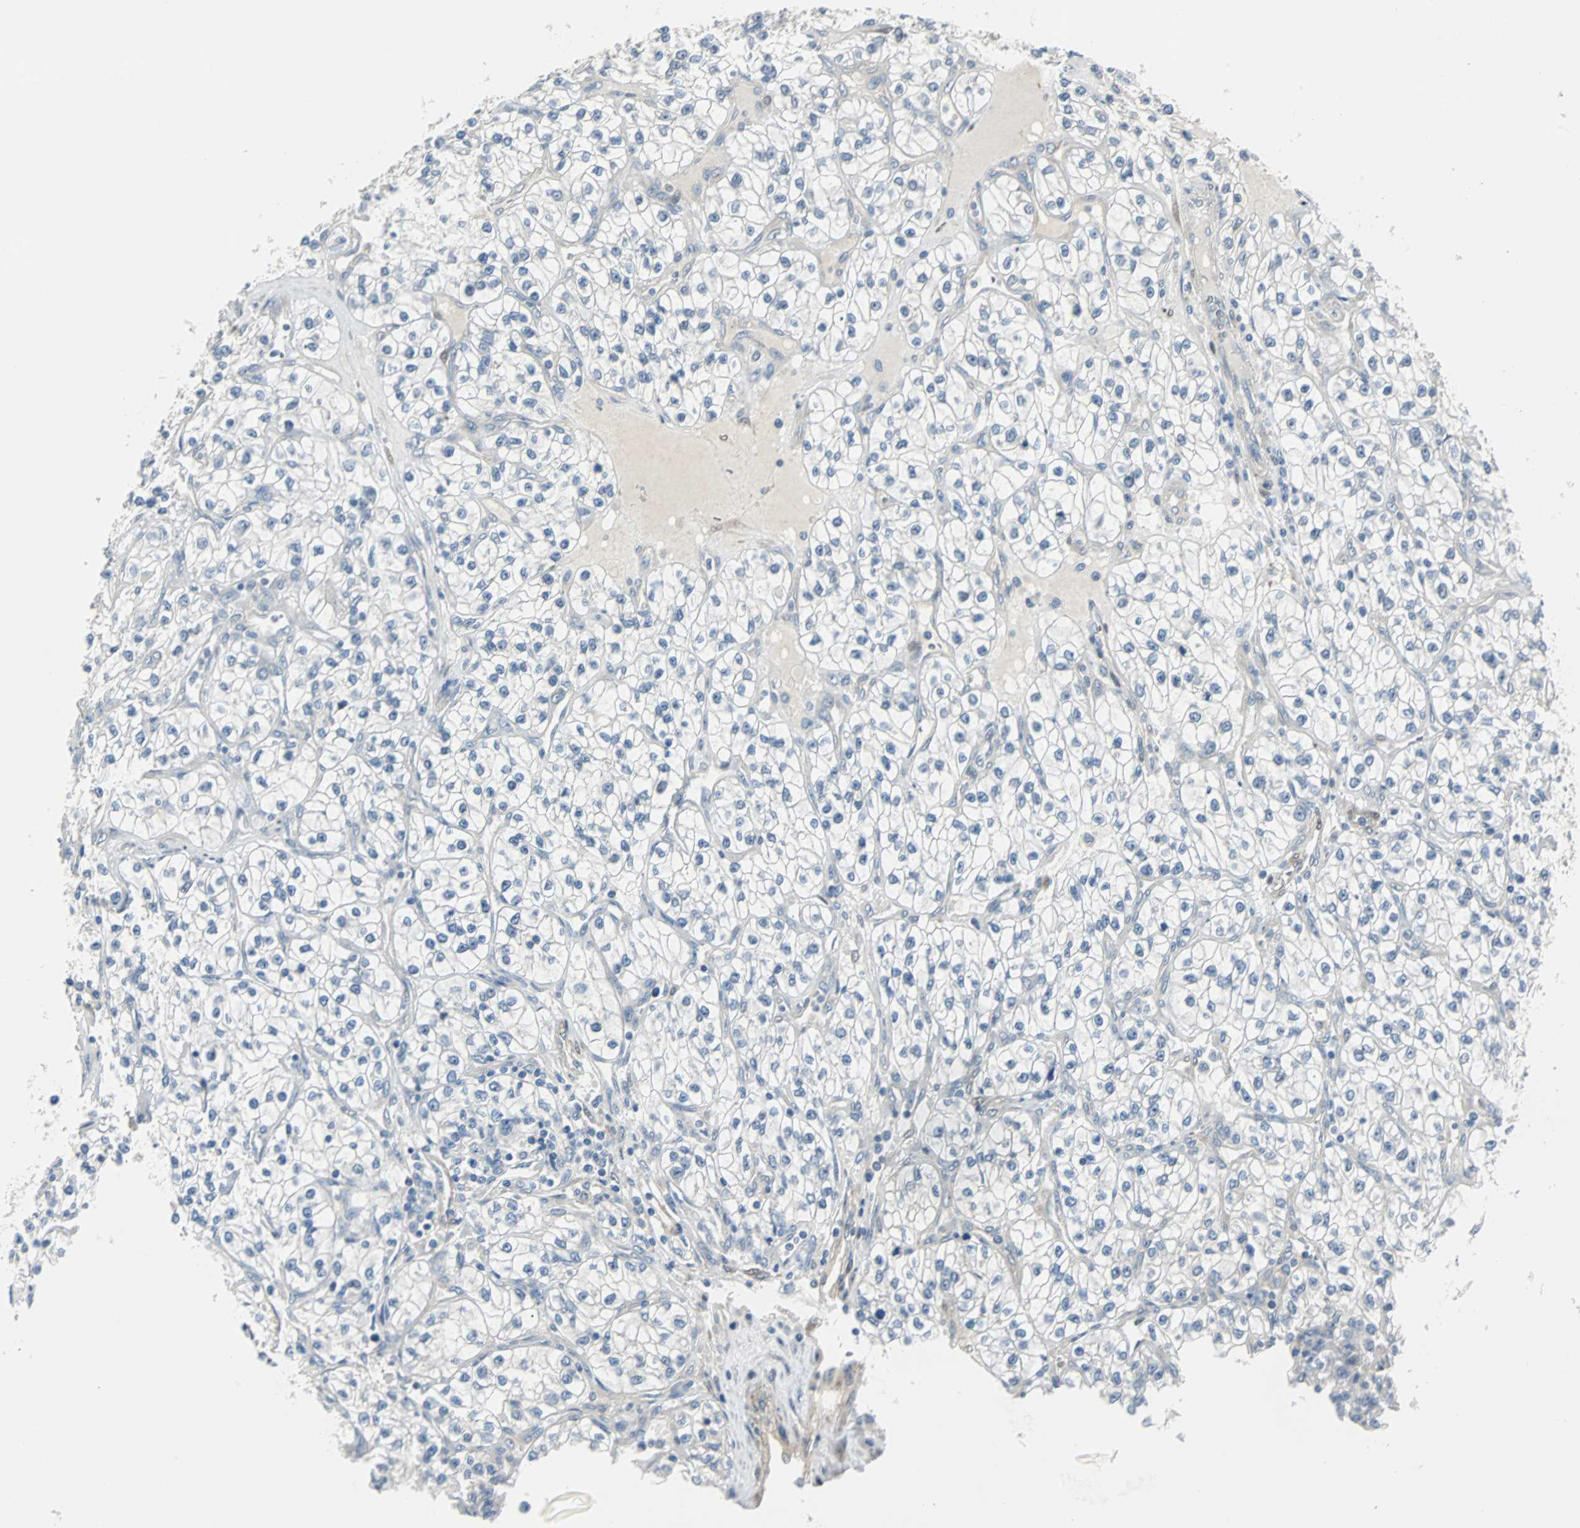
{"staining": {"intensity": "negative", "quantity": "none", "location": "none"}, "tissue": "renal cancer", "cell_type": "Tumor cells", "image_type": "cancer", "snomed": [{"axis": "morphology", "description": "Adenocarcinoma, NOS"}, {"axis": "topography", "description": "Kidney"}], "caption": "Tumor cells are negative for protein expression in human renal adenocarcinoma.", "gene": "FHL2", "patient": {"sex": "female", "age": 57}}